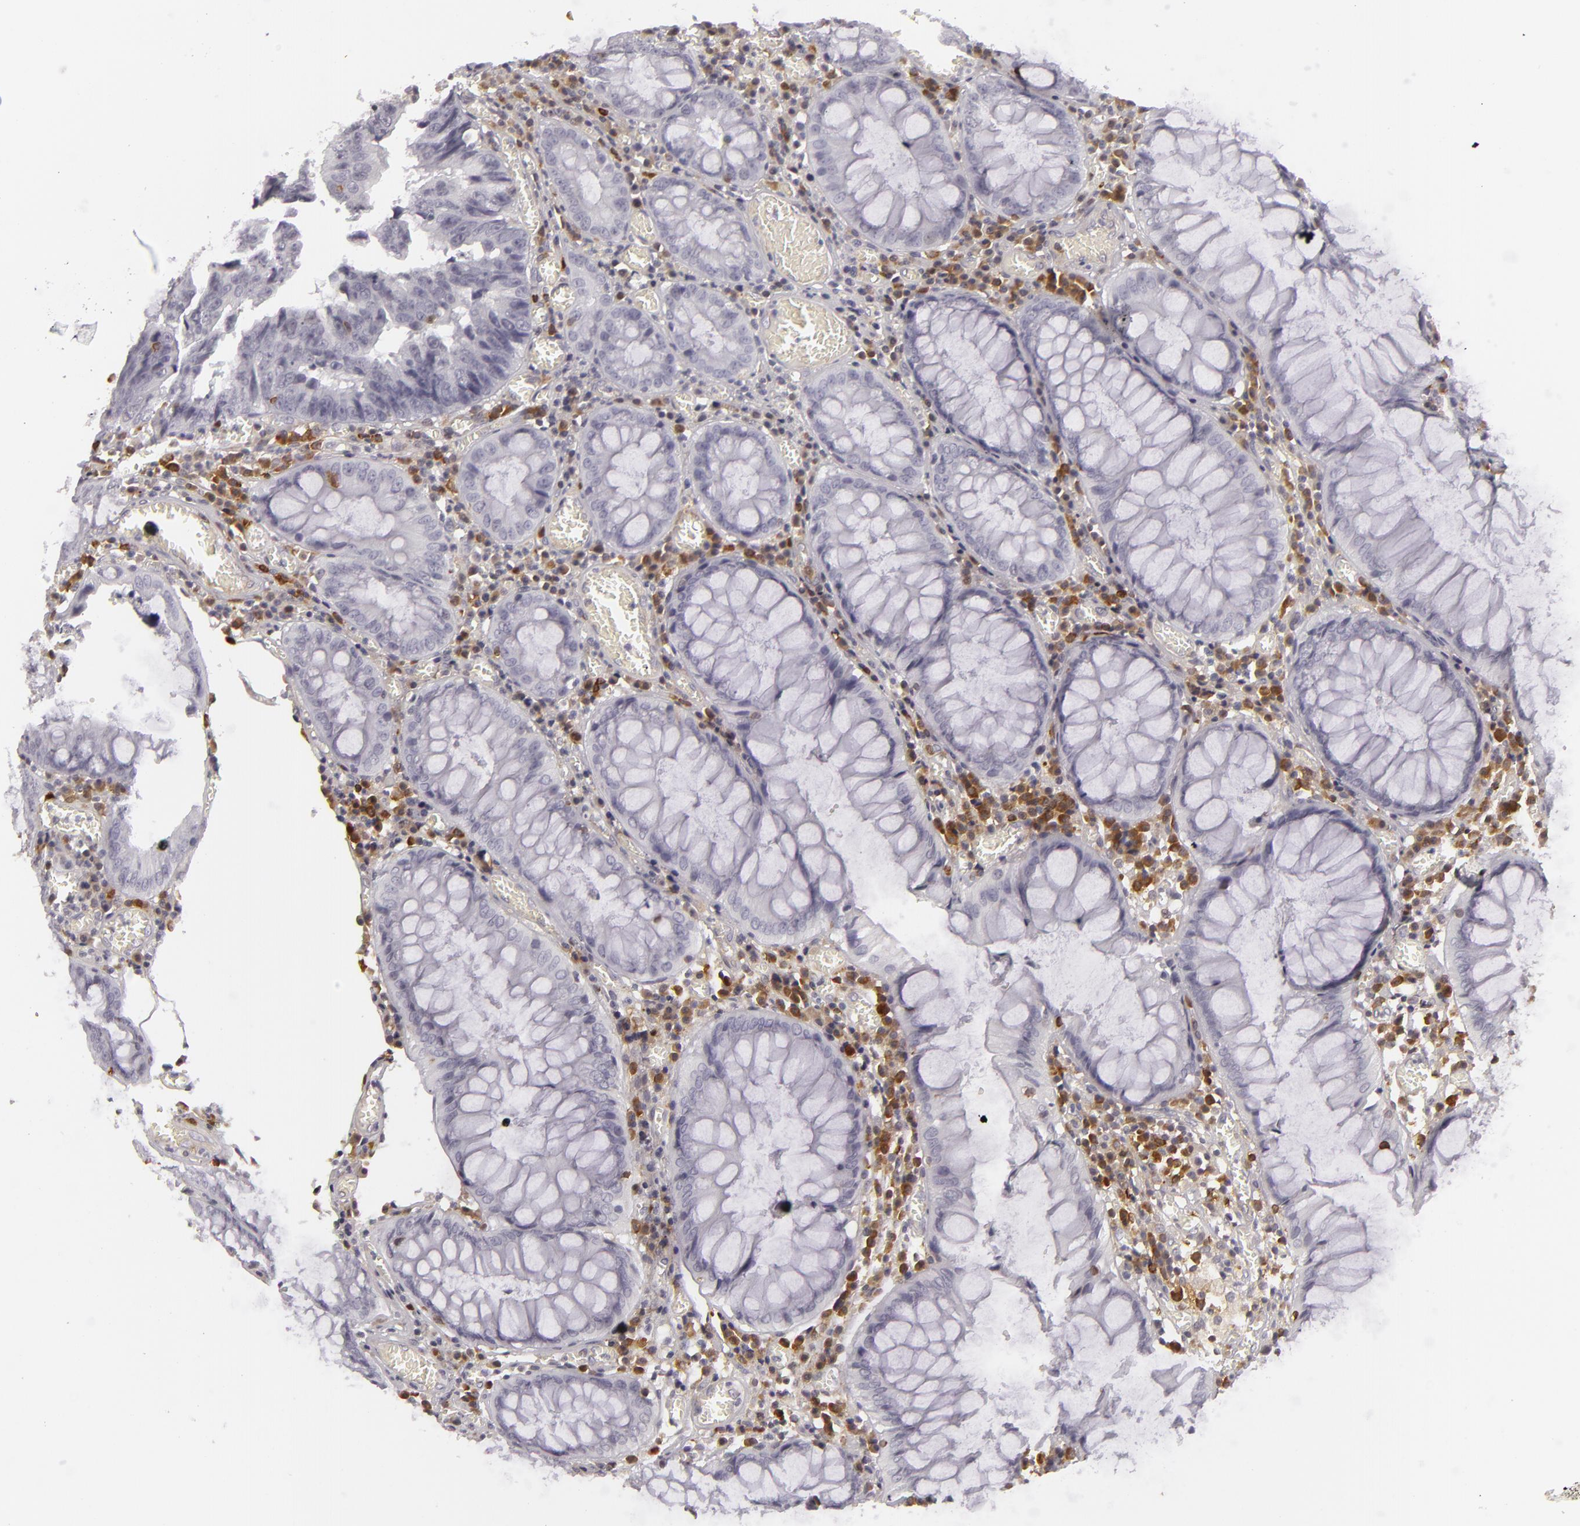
{"staining": {"intensity": "negative", "quantity": "none", "location": "none"}, "tissue": "colorectal cancer", "cell_type": "Tumor cells", "image_type": "cancer", "snomed": [{"axis": "morphology", "description": "Adenocarcinoma, NOS"}, {"axis": "topography", "description": "Rectum"}], "caption": "Protein analysis of colorectal cancer exhibits no significant positivity in tumor cells. (DAB (3,3'-diaminobenzidine) IHC, high magnification).", "gene": "APOBEC3G", "patient": {"sex": "female", "age": 98}}